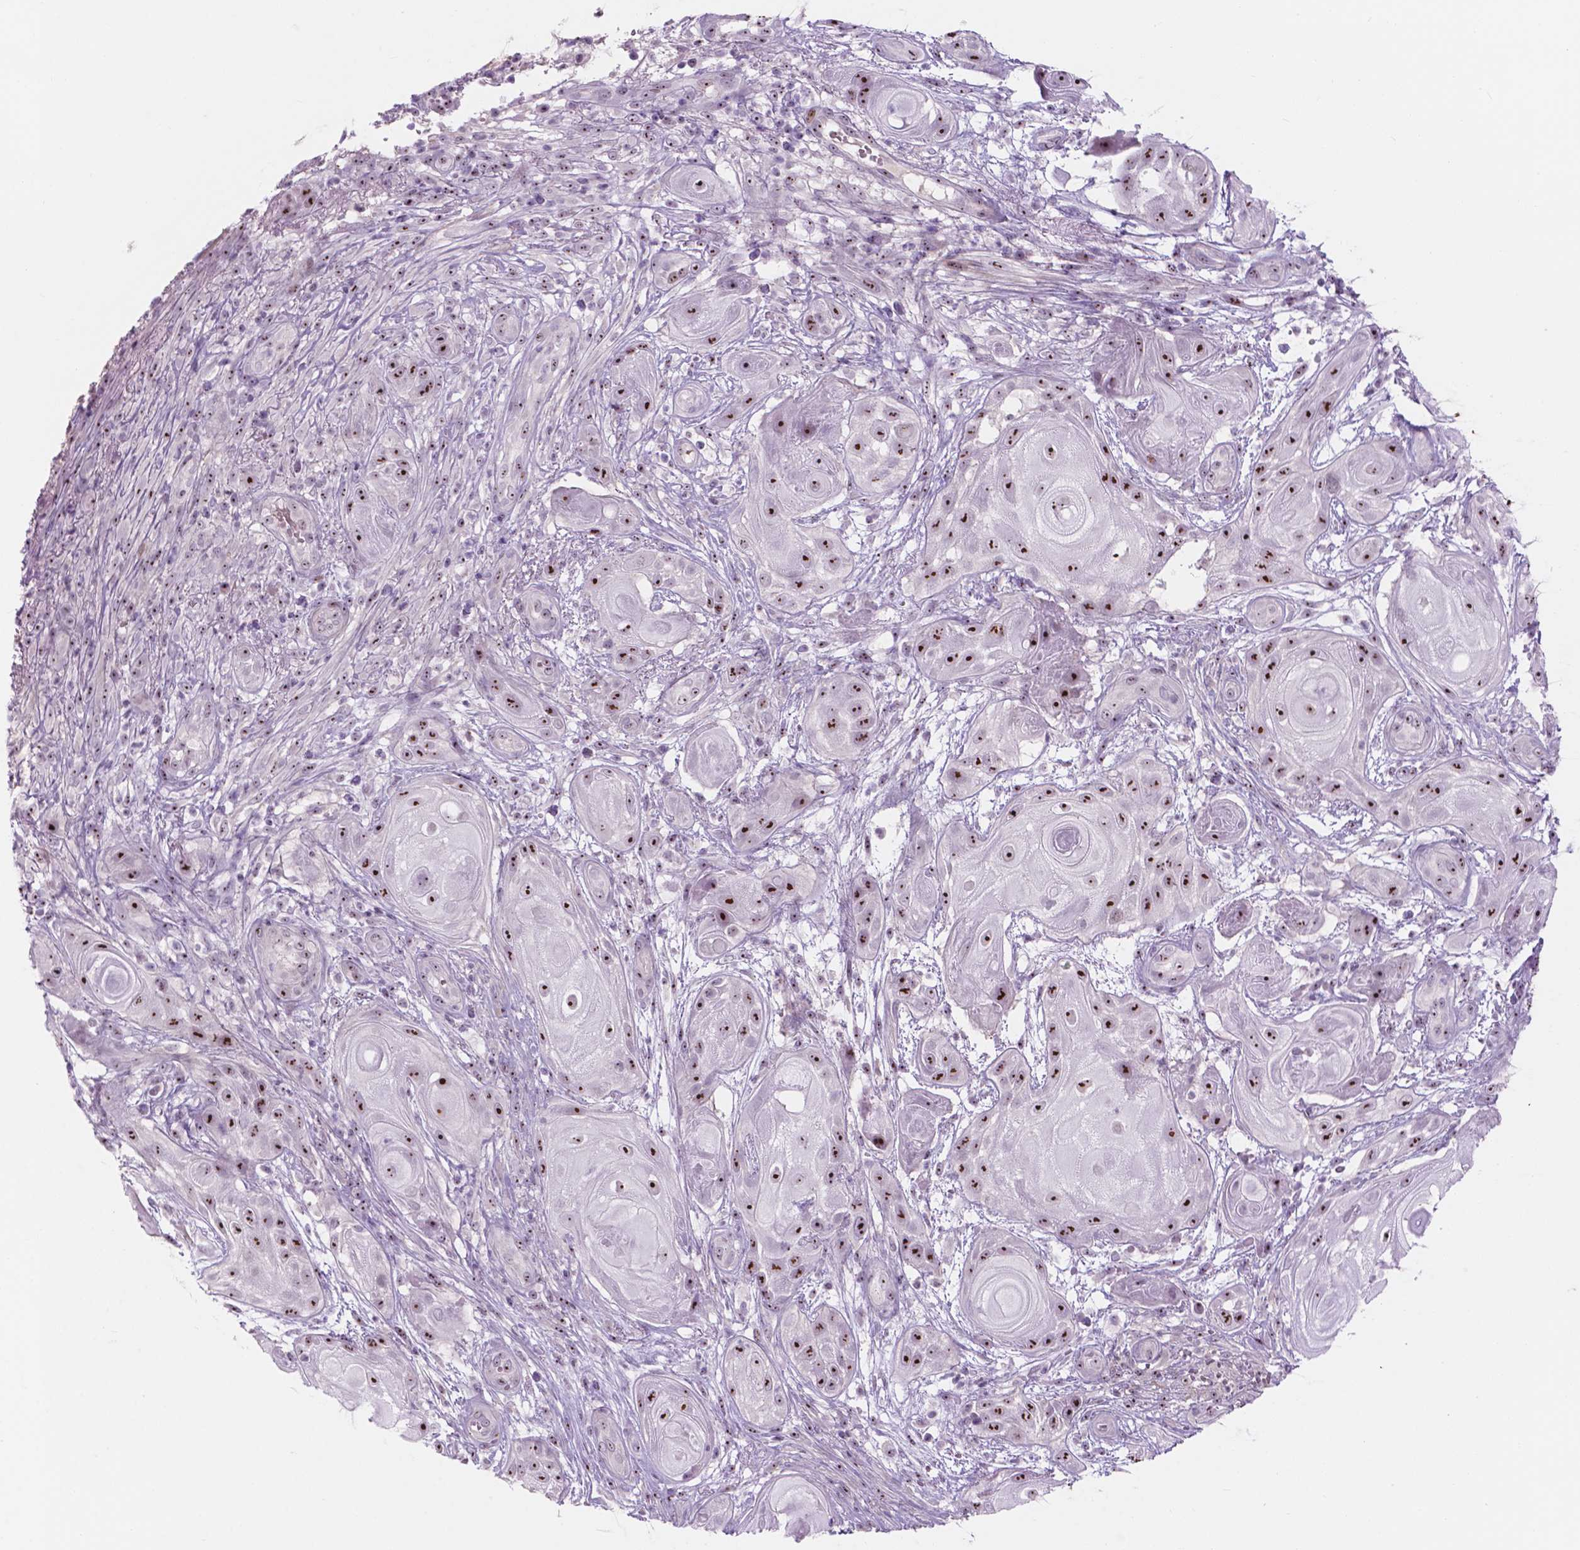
{"staining": {"intensity": "strong", "quantity": ">75%", "location": "nuclear"}, "tissue": "skin cancer", "cell_type": "Tumor cells", "image_type": "cancer", "snomed": [{"axis": "morphology", "description": "Squamous cell carcinoma, NOS"}, {"axis": "topography", "description": "Skin"}], "caption": "Immunohistochemistry of human squamous cell carcinoma (skin) exhibits high levels of strong nuclear positivity in about >75% of tumor cells.", "gene": "ZNF853", "patient": {"sex": "male", "age": 62}}